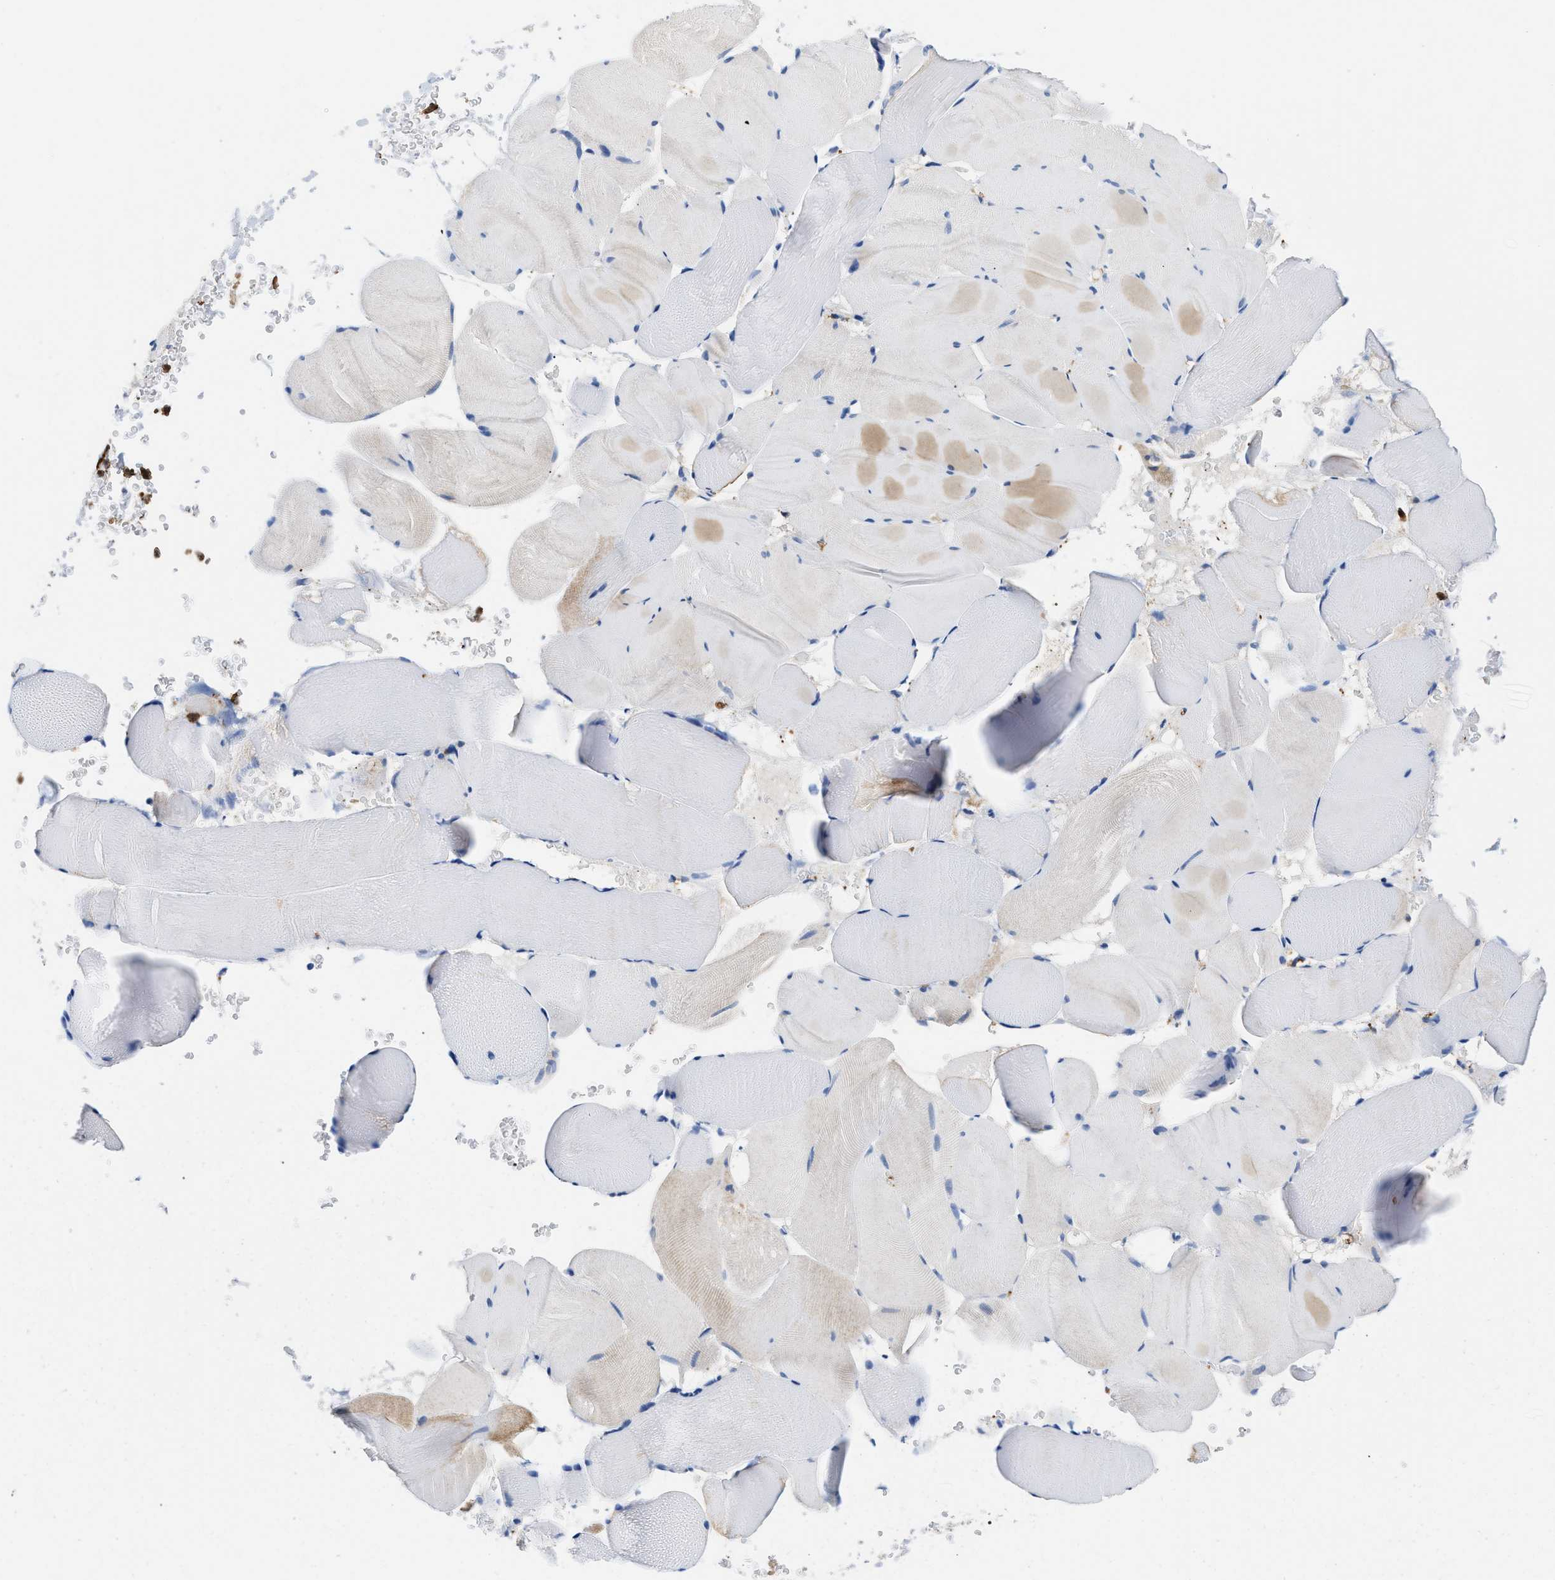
{"staining": {"intensity": "weak", "quantity": "<25%", "location": "cytoplasmic/membranous"}, "tissue": "skeletal muscle", "cell_type": "Myocytes", "image_type": "normal", "snomed": [{"axis": "morphology", "description": "Normal tissue, NOS"}, {"axis": "topography", "description": "Skeletal muscle"}], "caption": "DAB (3,3'-diaminobenzidine) immunohistochemical staining of unremarkable skeletal muscle displays no significant staining in myocytes.", "gene": "GSN", "patient": {"sex": "male", "age": 62}}